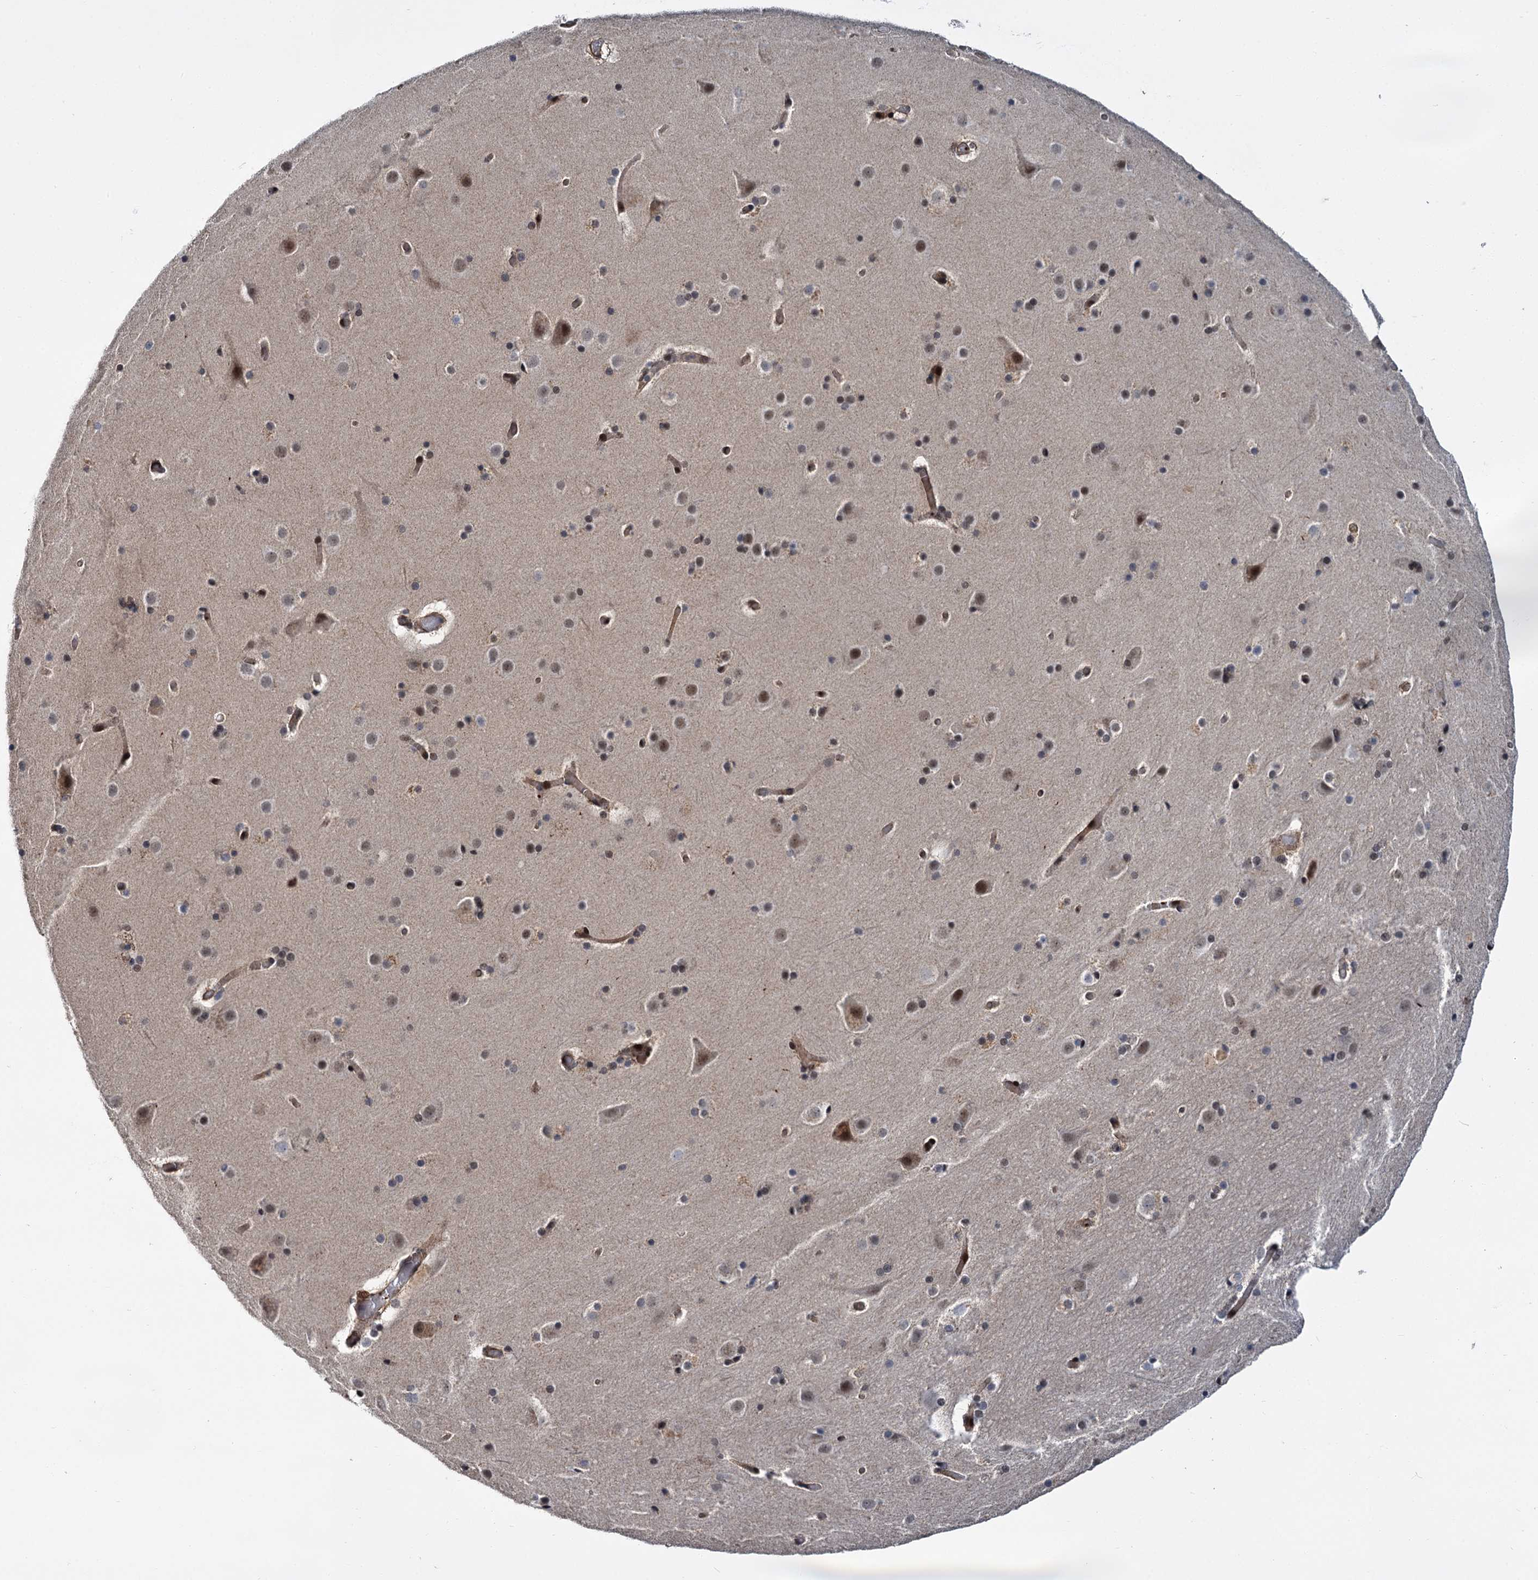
{"staining": {"intensity": "moderate", "quantity": ">75%", "location": "cytoplasmic/membranous,nuclear"}, "tissue": "cerebral cortex", "cell_type": "Endothelial cells", "image_type": "normal", "snomed": [{"axis": "morphology", "description": "Normal tissue, NOS"}, {"axis": "topography", "description": "Cerebral cortex"}], "caption": "Protein expression analysis of unremarkable cerebral cortex demonstrates moderate cytoplasmic/membranous,nuclear staining in about >75% of endothelial cells.", "gene": "MBD6", "patient": {"sex": "male", "age": 57}}